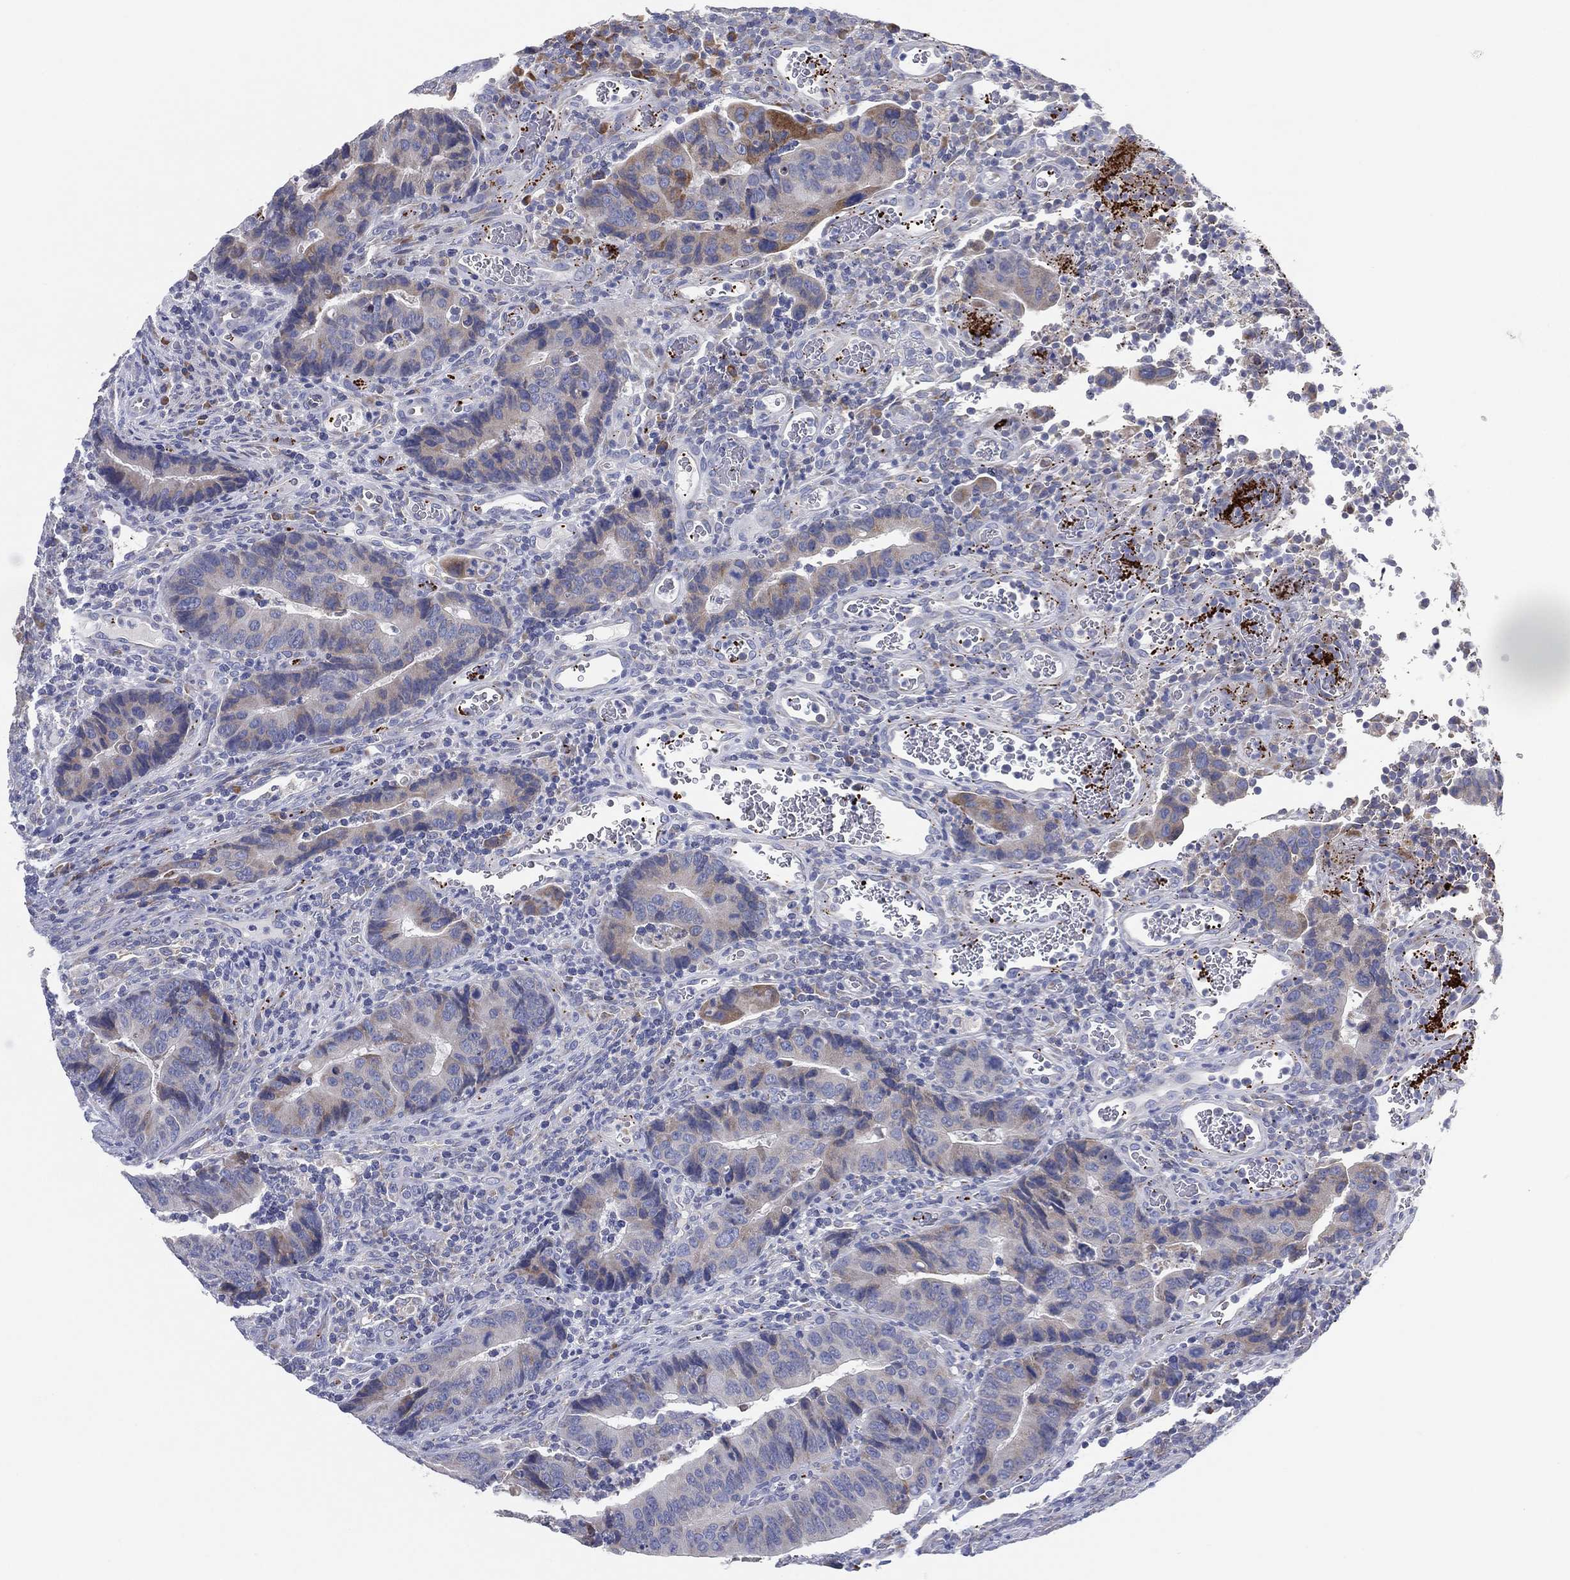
{"staining": {"intensity": "moderate", "quantity": "<25%", "location": "cytoplasmic/membranous"}, "tissue": "colorectal cancer", "cell_type": "Tumor cells", "image_type": "cancer", "snomed": [{"axis": "morphology", "description": "Adenocarcinoma, NOS"}, {"axis": "topography", "description": "Colon"}], "caption": "A brown stain shows moderate cytoplasmic/membranous positivity of a protein in human adenocarcinoma (colorectal) tumor cells. (Brightfield microscopy of DAB IHC at high magnification).", "gene": "TMEM40", "patient": {"sex": "female", "age": 56}}